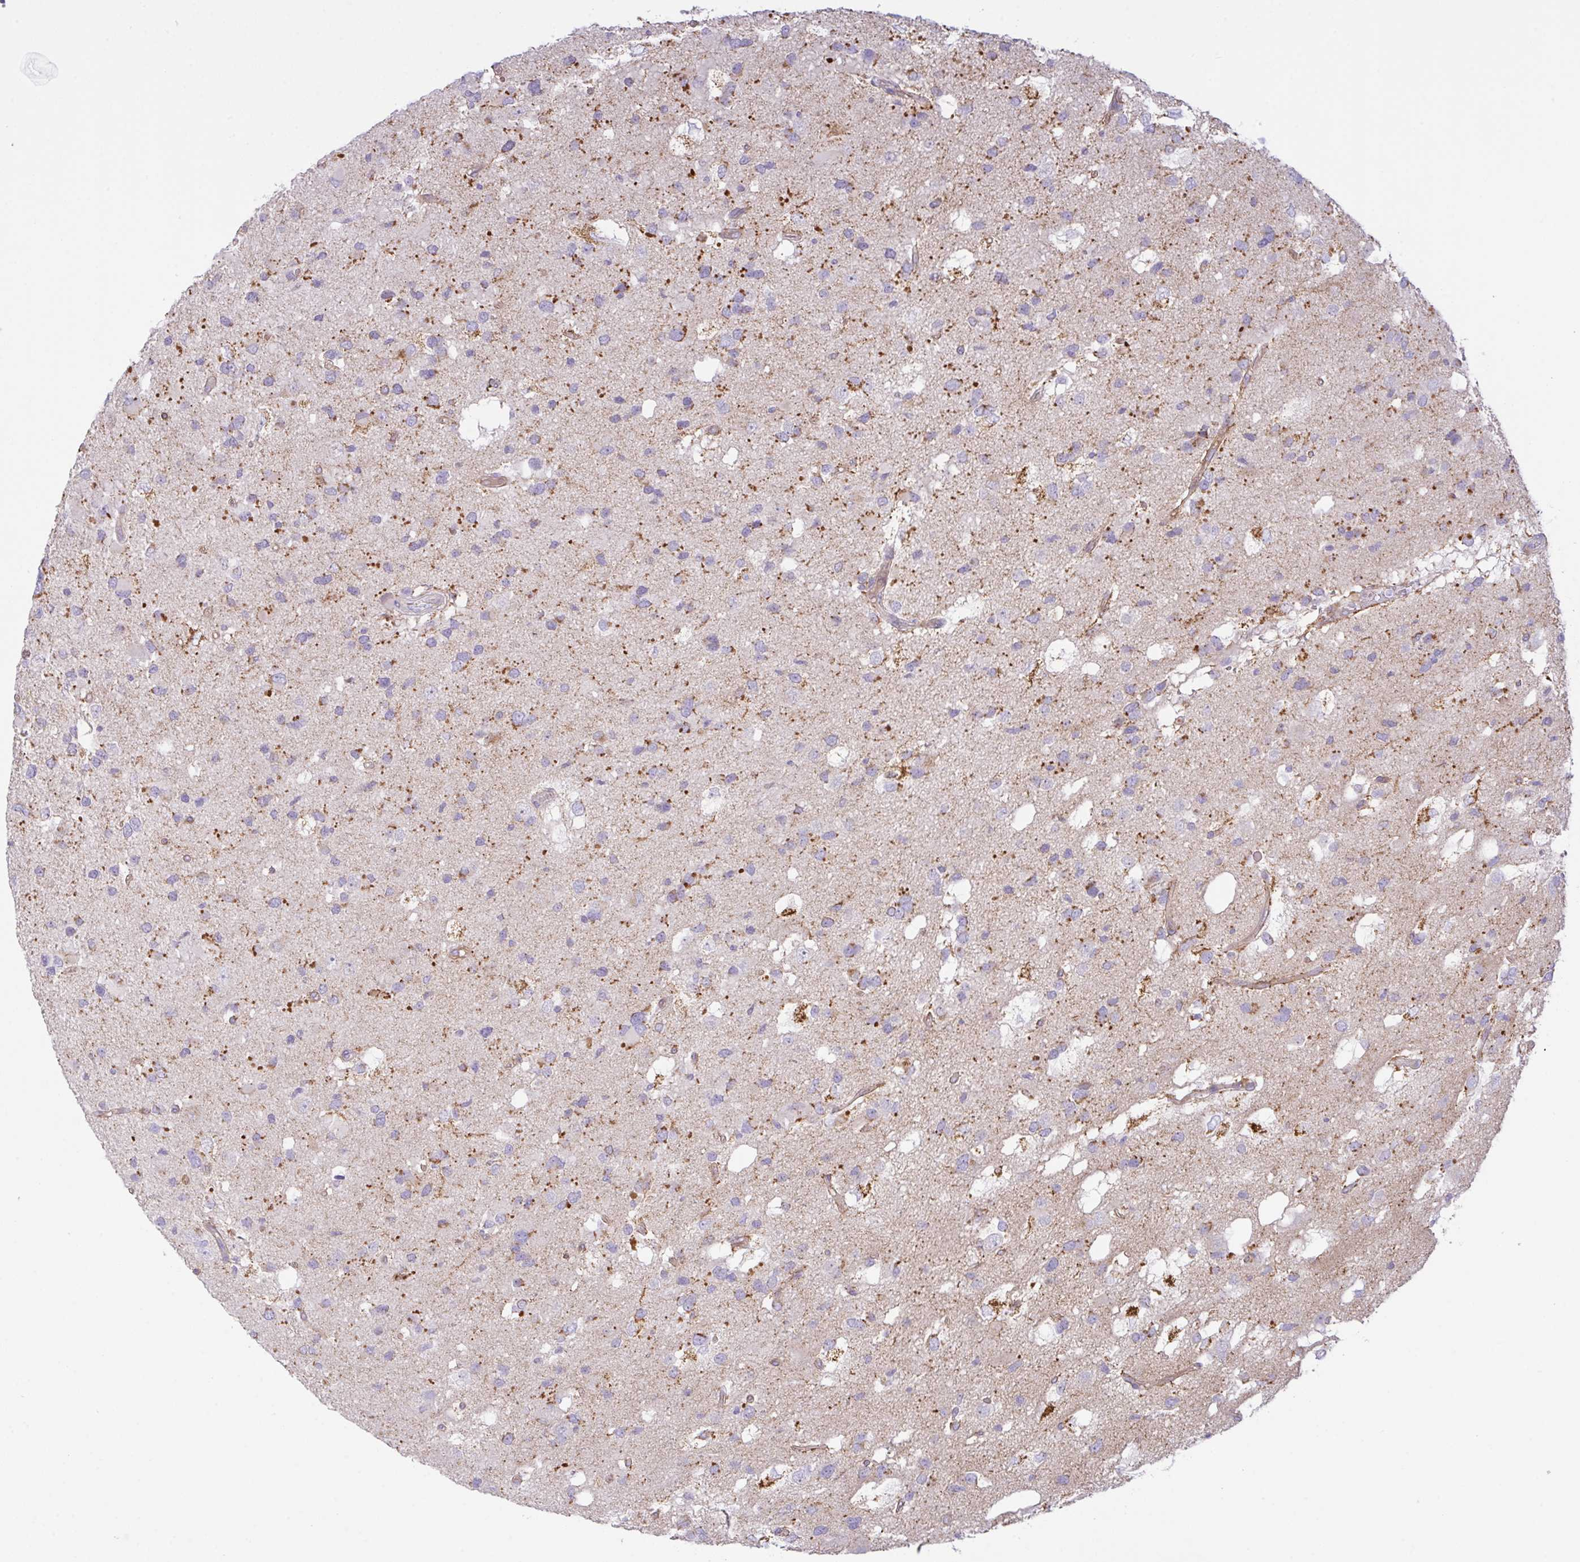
{"staining": {"intensity": "moderate", "quantity": "25%-75%", "location": "cytoplasmic/membranous"}, "tissue": "glioma", "cell_type": "Tumor cells", "image_type": "cancer", "snomed": [{"axis": "morphology", "description": "Glioma, malignant, High grade"}, {"axis": "topography", "description": "Brain"}], "caption": "An image showing moderate cytoplasmic/membranous expression in approximately 25%-75% of tumor cells in malignant glioma (high-grade), as visualized by brown immunohistochemical staining.", "gene": "CHDH", "patient": {"sex": "male", "age": 53}}